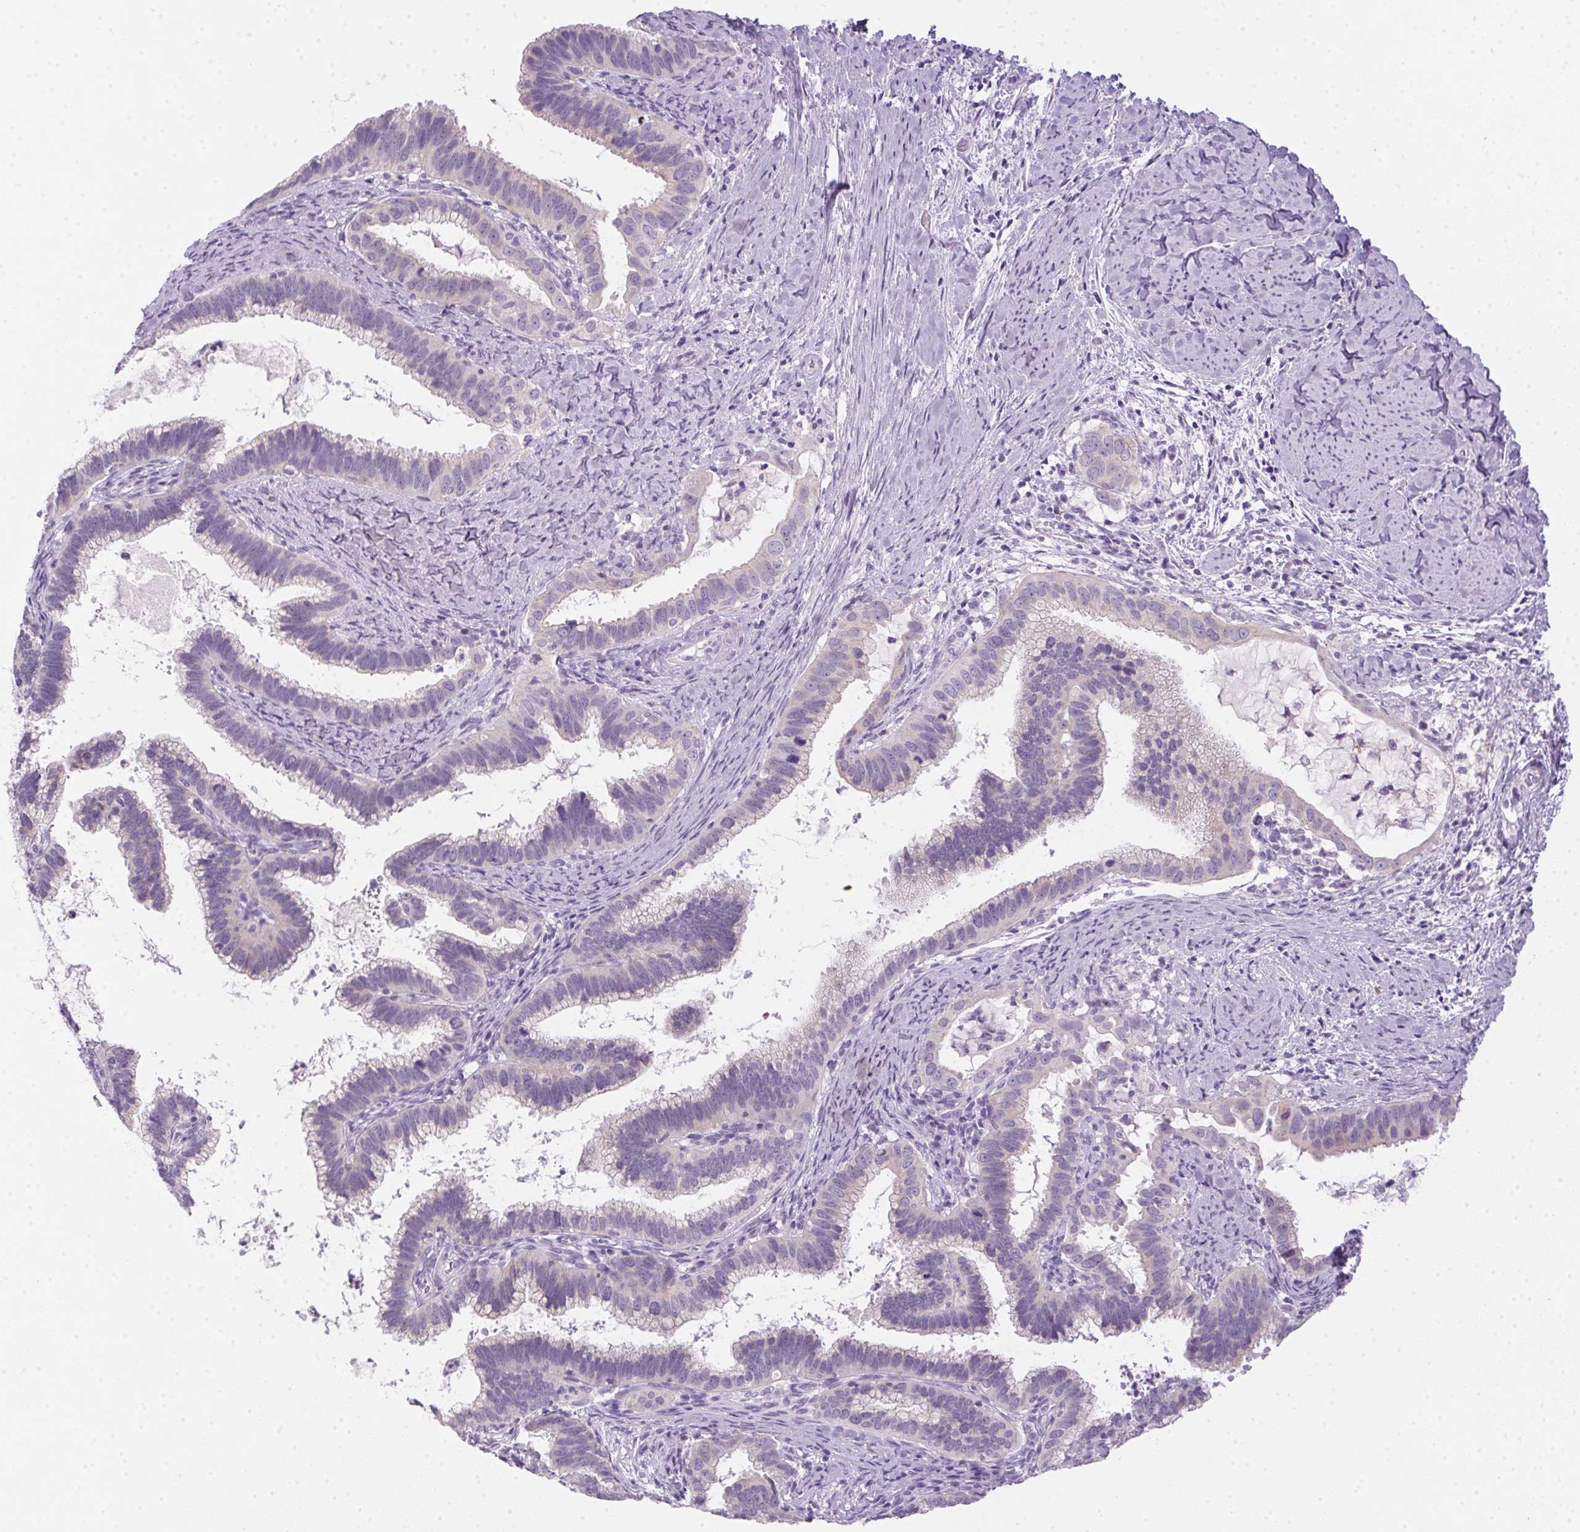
{"staining": {"intensity": "negative", "quantity": "none", "location": "none"}, "tissue": "cervical cancer", "cell_type": "Tumor cells", "image_type": "cancer", "snomed": [{"axis": "morphology", "description": "Adenocarcinoma, NOS"}, {"axis": "topography", "description": "Cervix"}], "caption": "Cervical cancer (adenocarcinoma) was stained to show a protein in brown. There is no significant expression in tumor cells.", "gene": "POPDC2", "patient": {"sex": "female", "age": 61}}